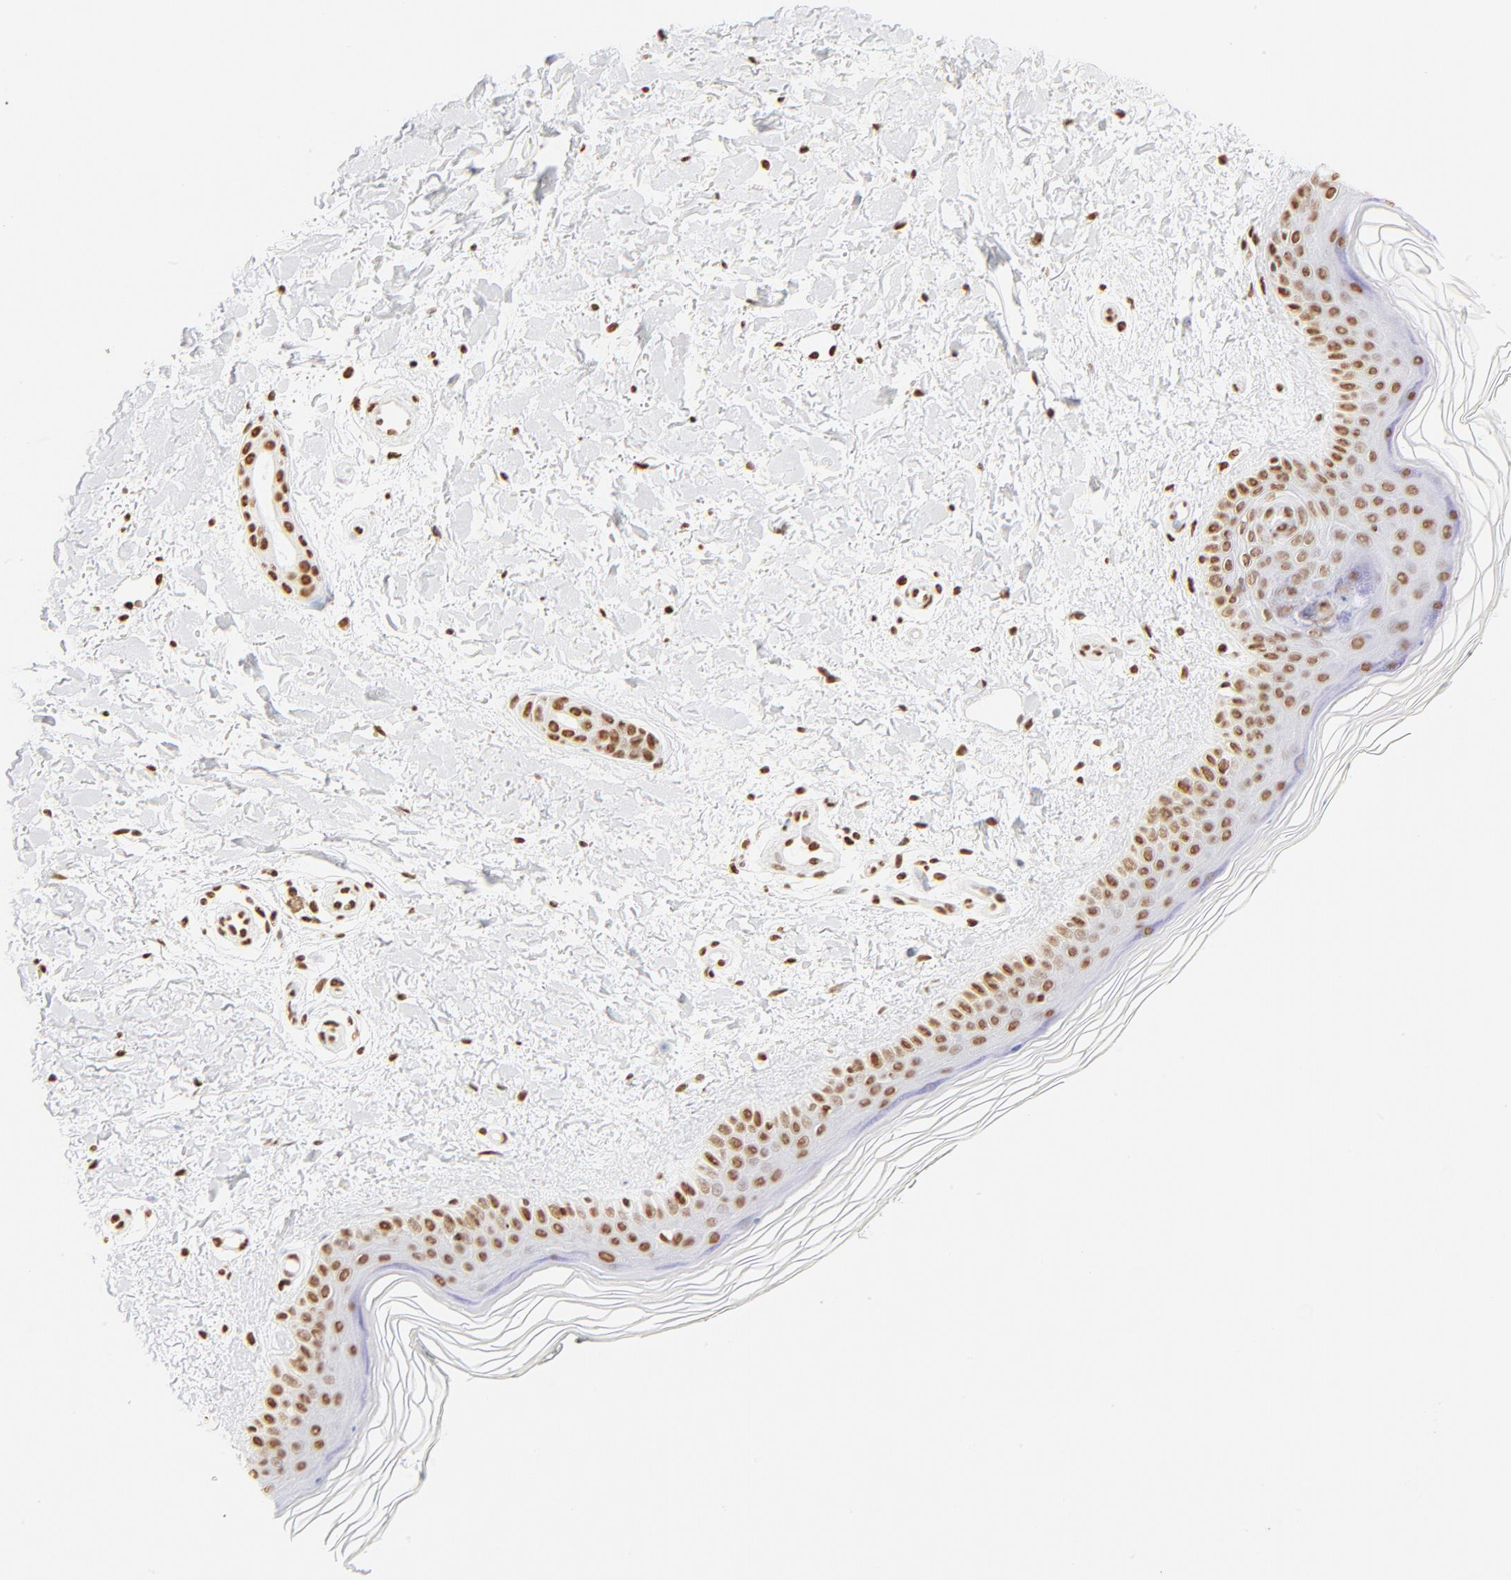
{"staining": {"intensity": "strong", "quantity": ">75%", "location": "nuclear"}, "tissue": "skin", "cell_type": "Fibroblasts", "image_type": "normal", "snomed": [{"axis": "morphology", "description": "Normal tissue, NOS"}, {"axis": "topography", "description": "Skin"}], "caption": "The histopathology image shows a brown stain indicating the presence of a protein in the nuclear of fibroblasts in skin. The protein of interest is stained brown, and the nuclei are stained in blue (DAB (3,3'-diaminobenzidine) IHC with brightfield microscopy, high magnification).", "gene": "ZNF540", "patient": {"sex": "female", "age": 19}}